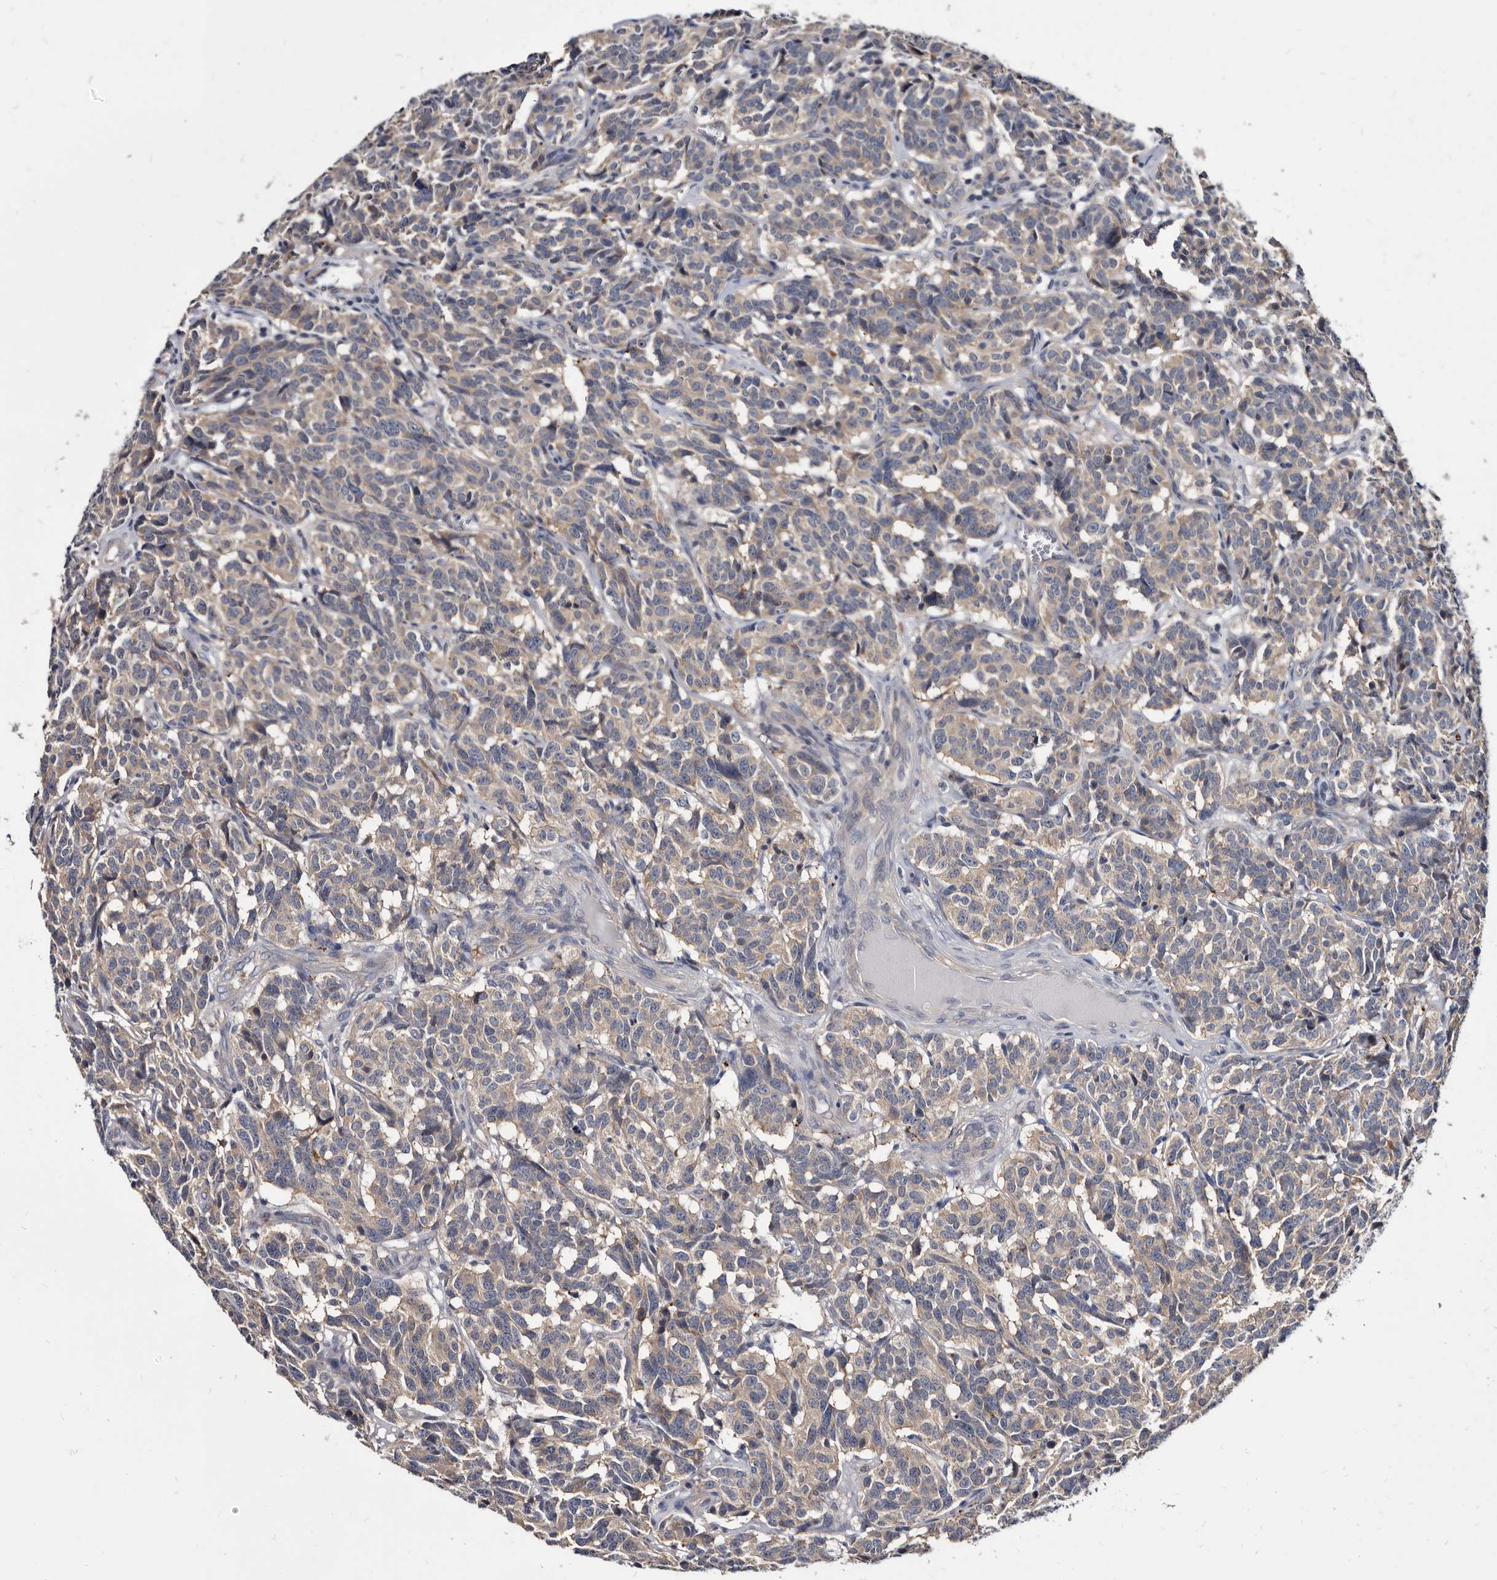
{"staining": {"intensity": "weak", "quantity": ">75%", "location": "cytoplasmic/membranous"}, "tissue": "carcinoid", "cell_type": "Tumor cells", "image_type": "cancer", "snomed": [{"axis": "morphology", "description": "Carcinoid, malignant, NOS"}, {"axis": "topography", "description": "Lung"}], "caption": "A micrograph showing weak cytoplasmic/membranous expression in about >75% of tumor cells in carcinoid (malignant), as visualized by brown immunohistochemical staining.", "gene": "ABCF2", "patient": {"sex": "female", "age": 46}}